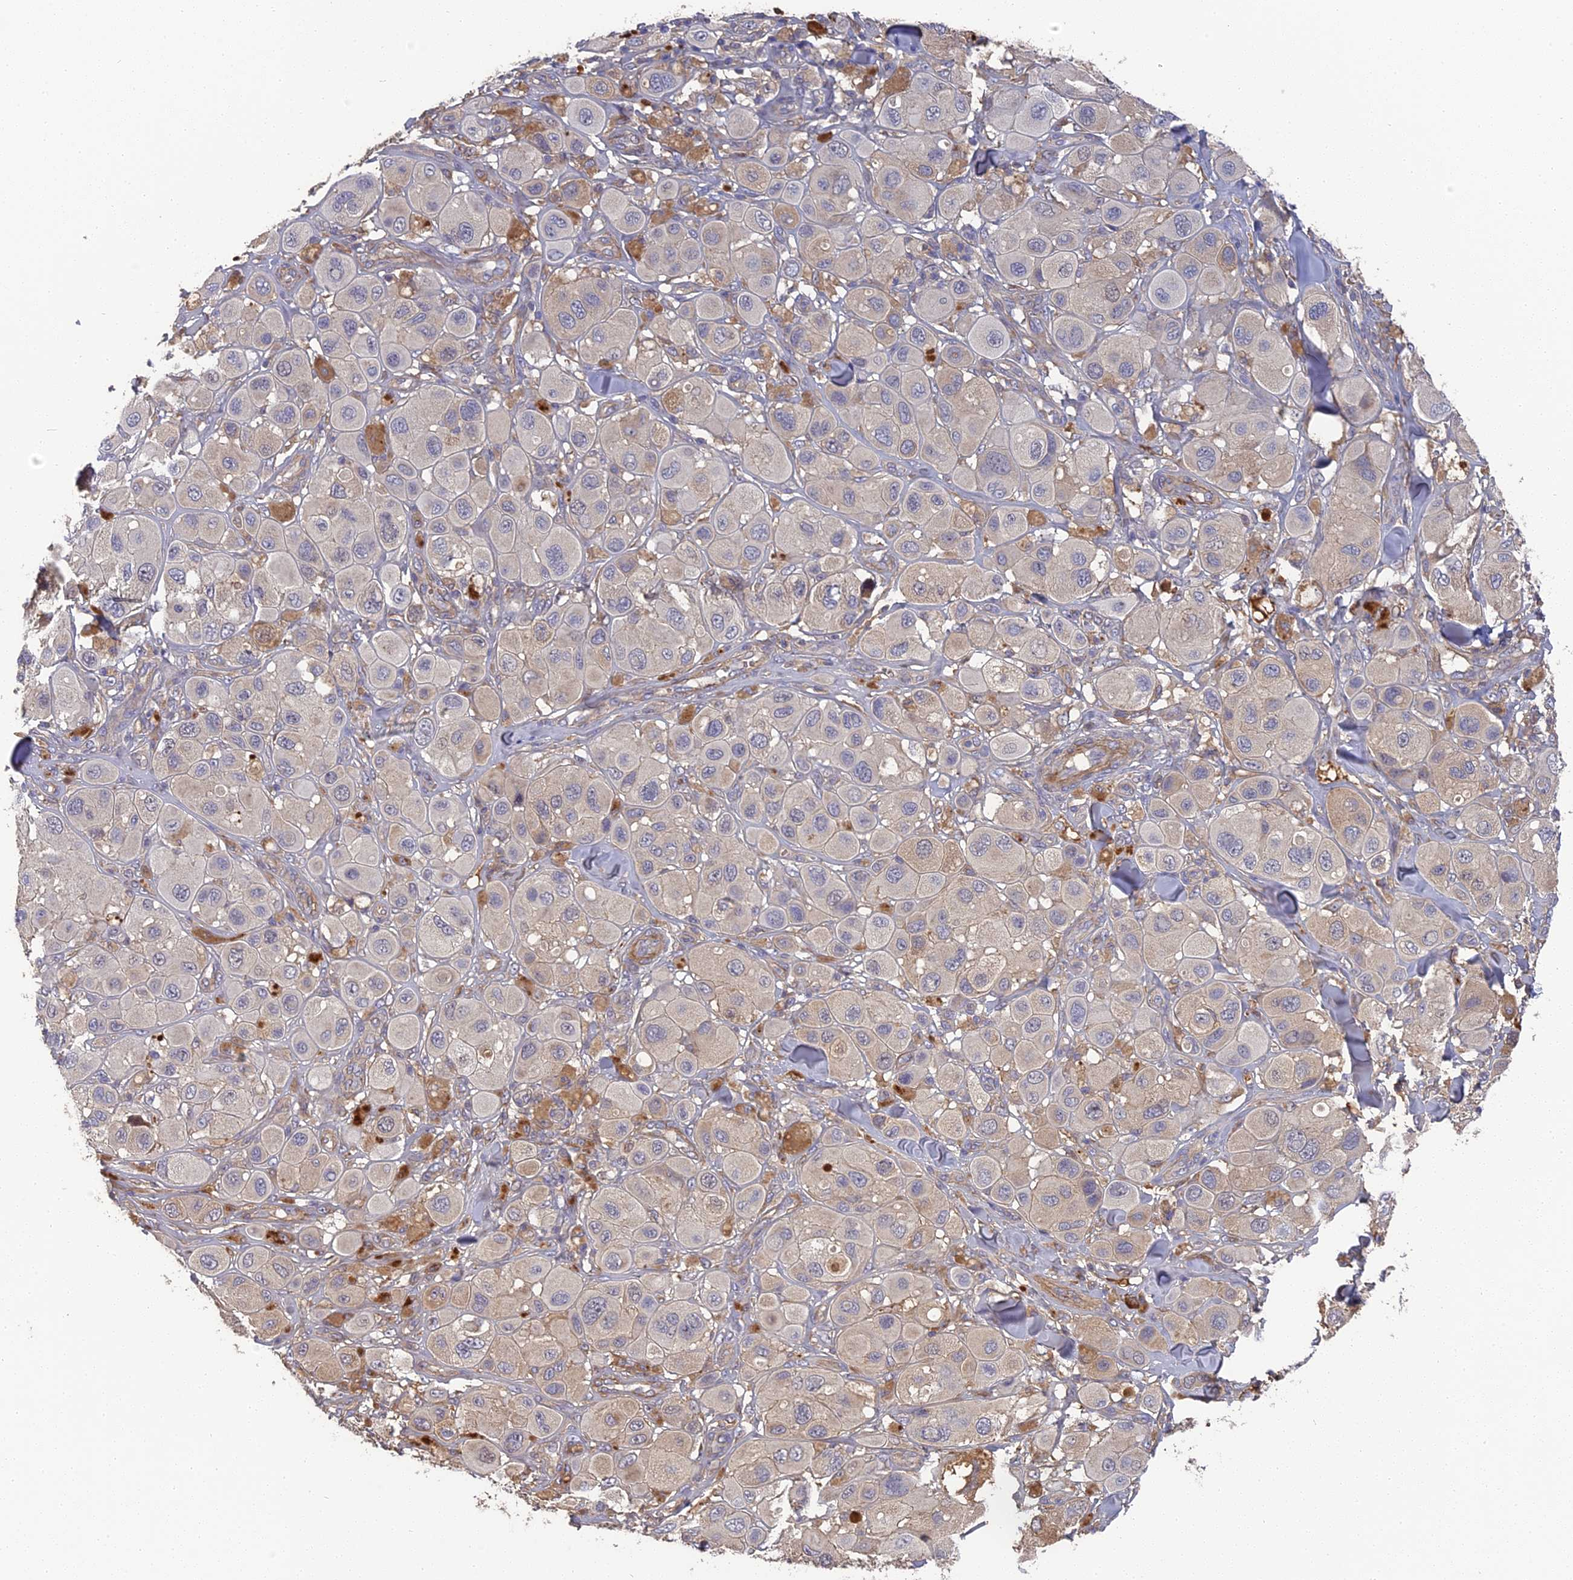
{"staining": {"intensity": "weak", "quantity": "<25%", "location": "cytoplasmic/membranous"}, "tissue": "melanoma", "cell_type": "Tumor cells", "image_type": "cancer", "snomed": [{"axis": "morphology", "description": "Malignant melanoma, Metastatic site"}, {"axis": "topography", "description": "Skin"}], "caption": "This is an immunohistochemistry micrograph of melanoma. There is no positivity in tumor cells.", "gene": "ERMAP", "patient": {"sex": "male", "age": 41}}